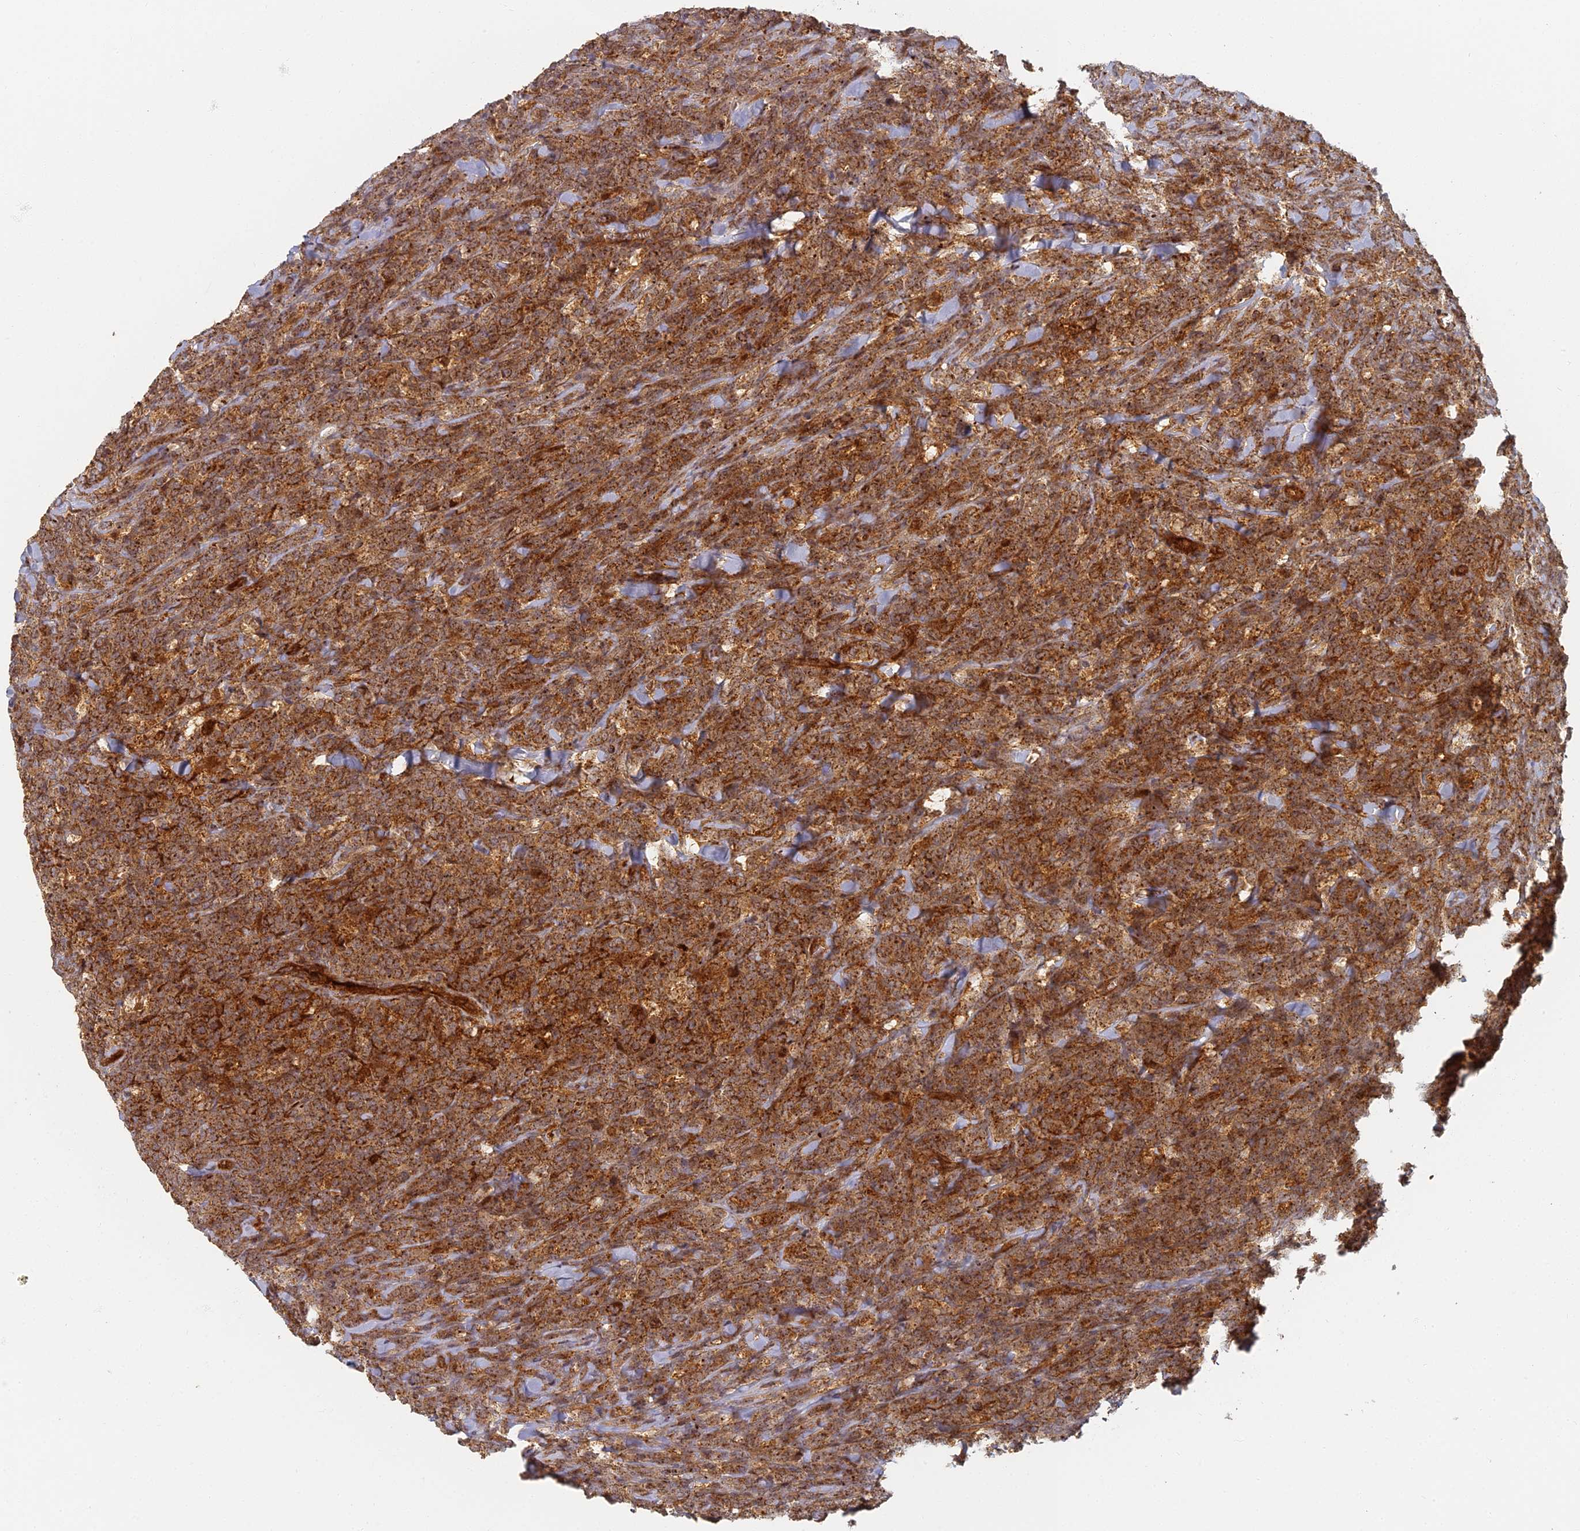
{"staining": {"intensity": "moderate", "quantity": ">75%", "location": "cytoplasmic/membranous"}, "tissue": "lymphoma", "cell_type": "Tumor cells", "image_type": "cancer", "snomed": [{"axis": "morphology", "description": "Malignant lymphoma, non-Hodgkin's type, High grade"}, {"axis": "topography", "description": "Small intestine"}], "caption": "A brown stain highlights moderate cytoplasmic/membranous staining of a protein in human malignant lymphoma, non-Hodgkin's type (high-grade) tumor cells.", "gene": "INO80D", "patient": {"sex": "male", "age": 8}}